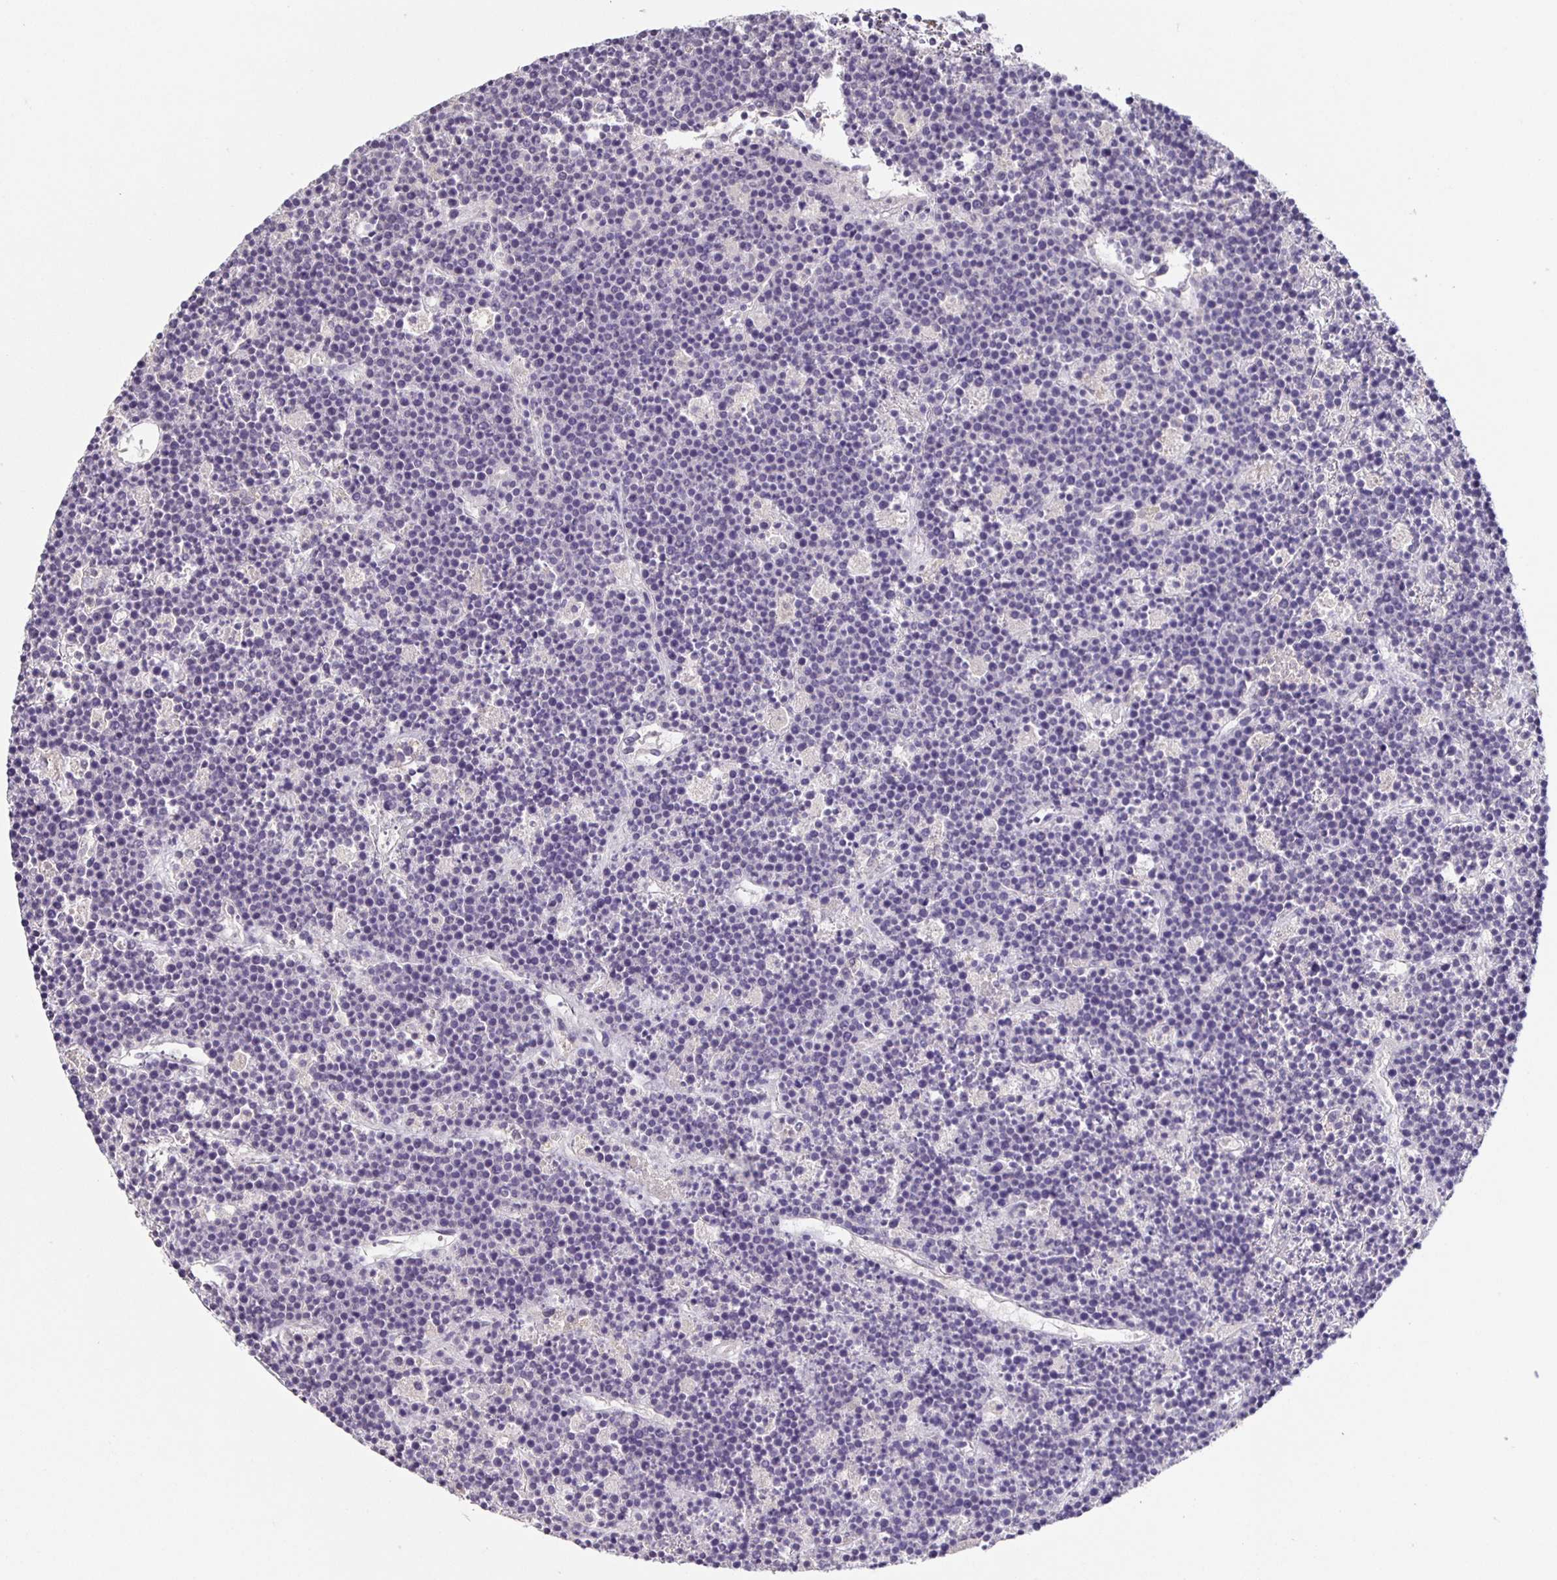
{"staining": {"intensity": "negative", "quantity": "none", "location": "none"}, "tissue": "lymphoma", "cell_type": "Tumor cells", "image_type": "cancer", "snomed": [{"axis": "morphology", "description": "Malignant lymphoma, non-Hodgkin's type, High grade"}, {"axis": "topography", "description": "Ovary"}], "caption": "There is no significant positivity in tumor cells of malignant lymphoma, non-Hodgkin's type (high-grade).", "gene": "INSL5", "patient": {"sex": "female", "age": 56}}